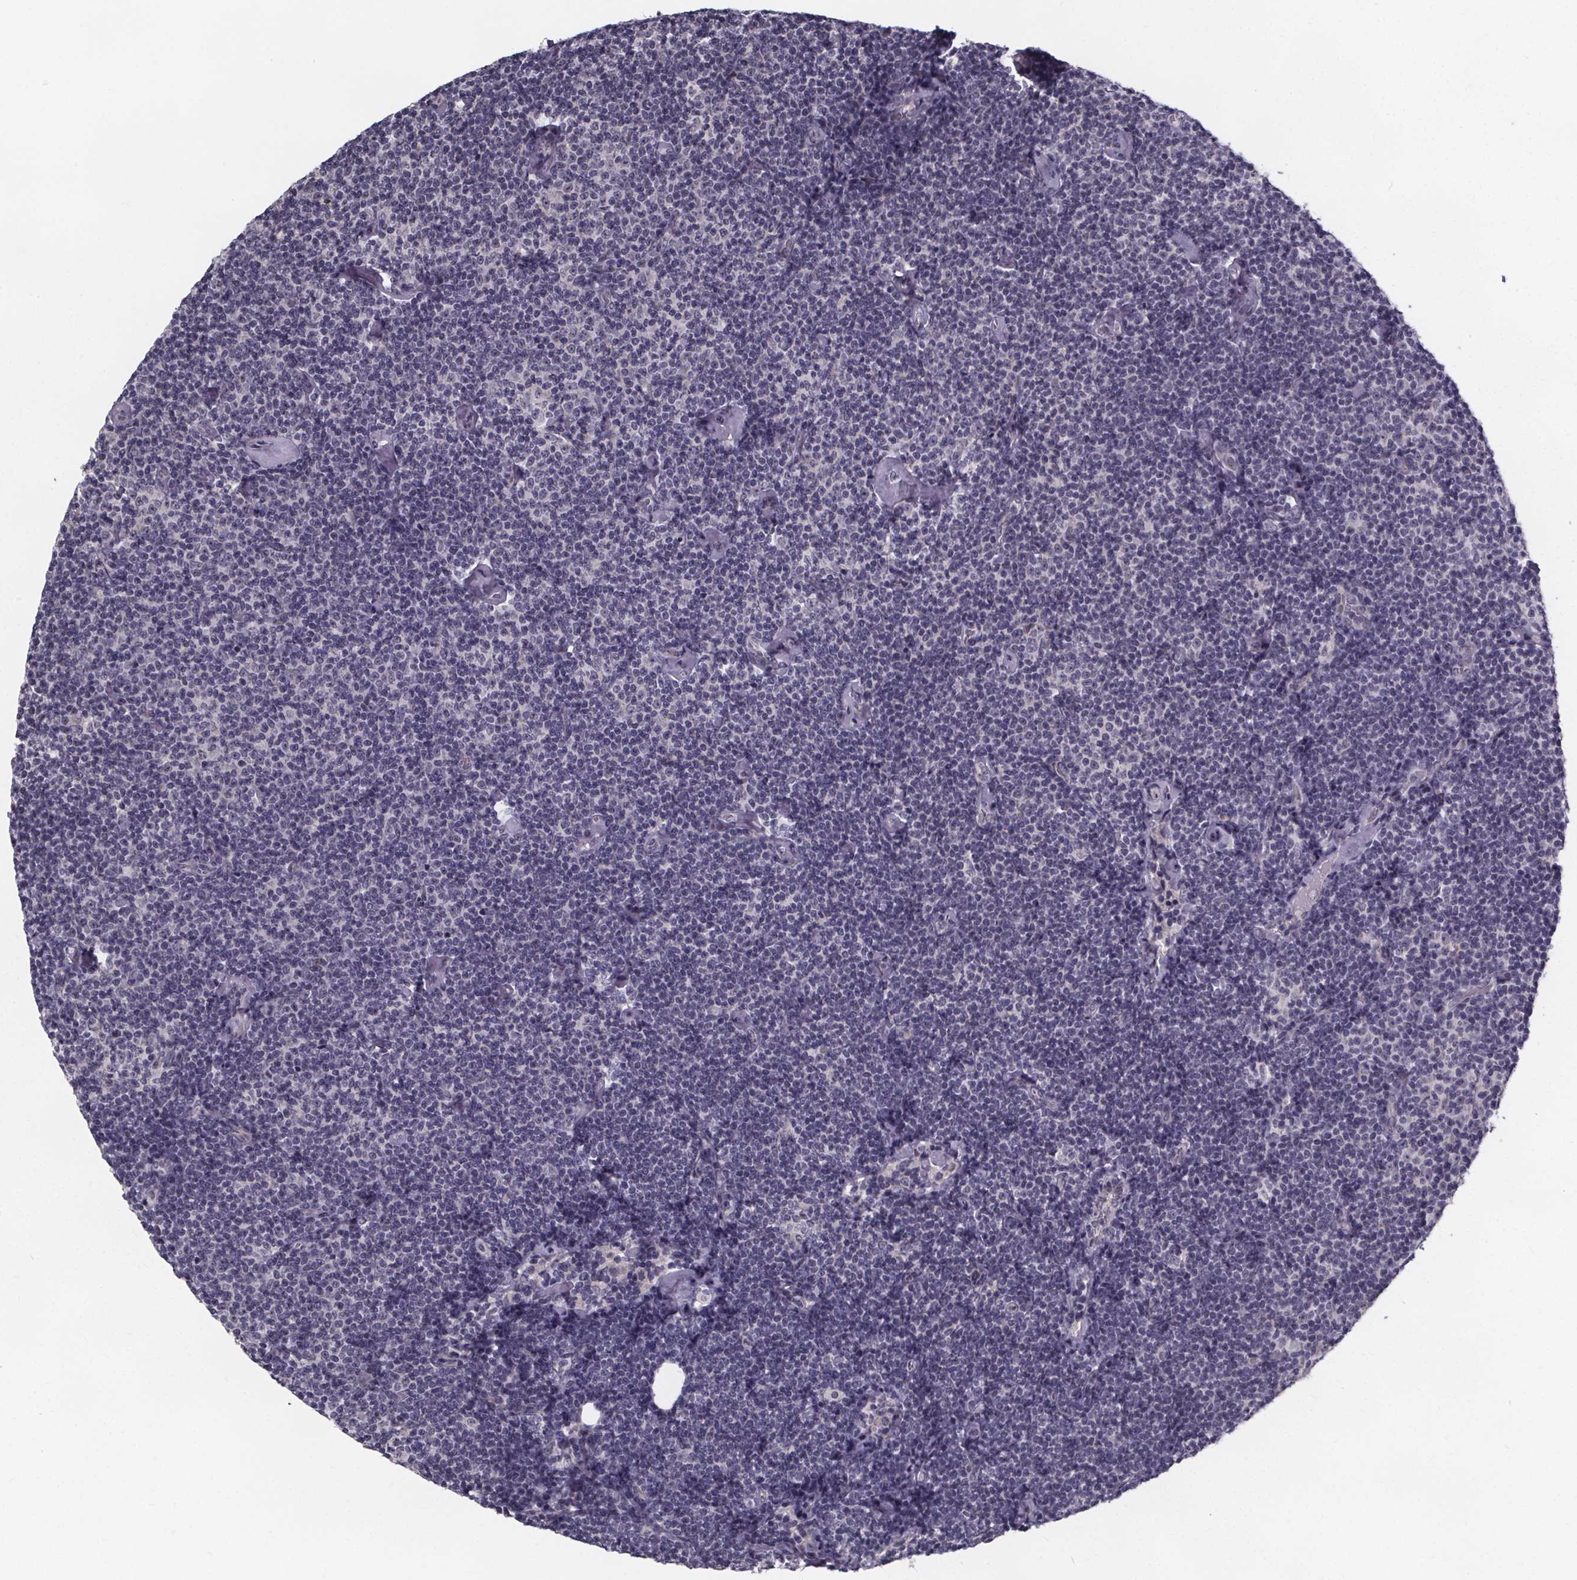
{"staining": {"intensity": "negative", "quantity": "none", "location": "none"}, "tissue": "lymphoma", "cell_type": "Tumor cells", "image_type": "cancer", "snomed": [{"axis": "morphology", "description": "Malignant lymphoma, non-Hodgkin's type, Low grade"}, {"axis": "topography", "description": "Lymph node"}], "caption": "There is no significant expression in tumor cells of lymphoma.", "gene": "FAM181B", "patient": {"sex": "male", "age": 81}}